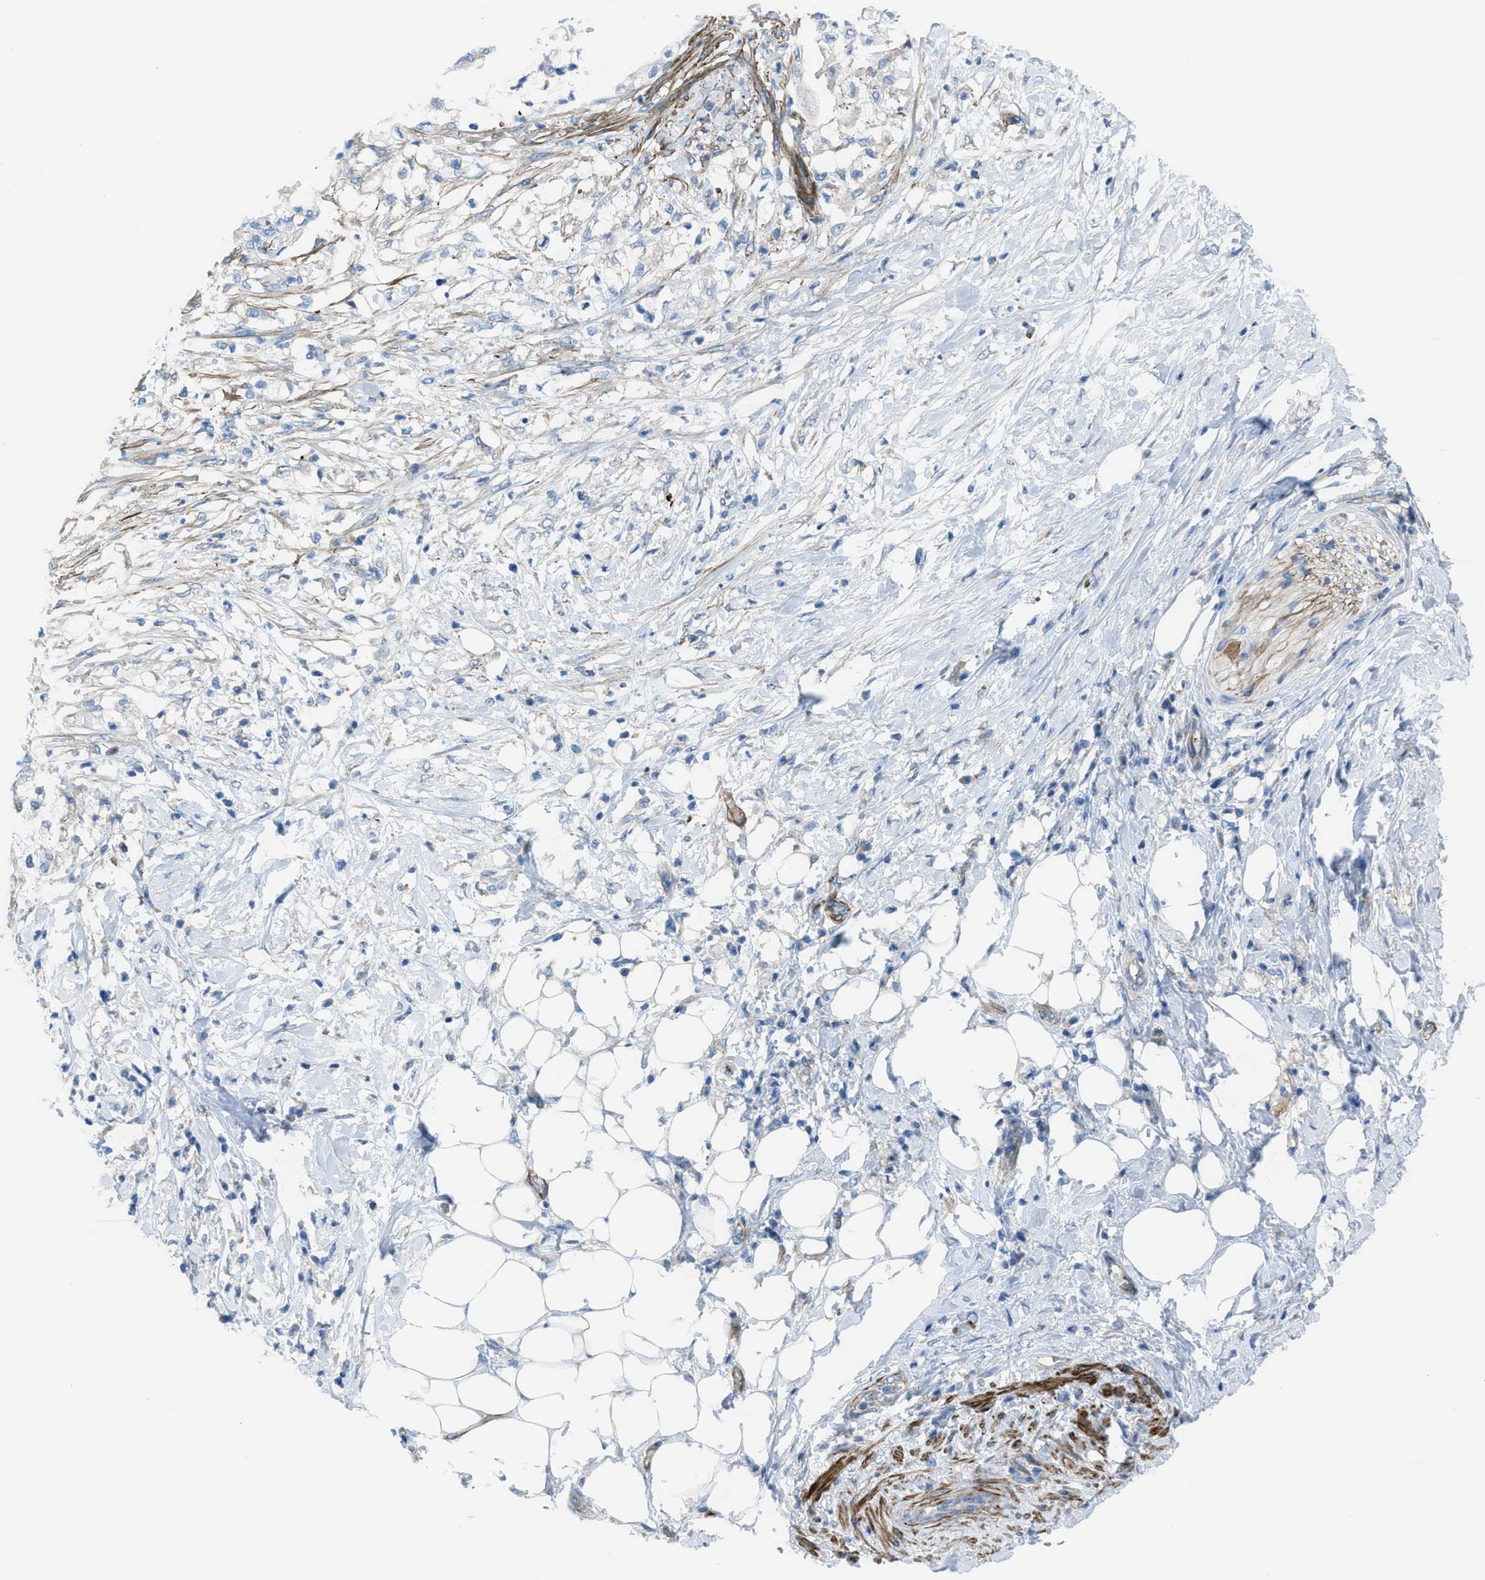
{"staining": {"intensity": "negative", "quantity": "none", "location": "none"}, "tissue": "pancreatic cancer", "cell_type": "Tumor cells", "image_type": "cancer", "snomed": [{"axis": "morphology", "description": "Normal tissue, NOS"}, {"axis": "morphology", "description": "Adenocarcinoma, NOS"}, {"axis": "topography", "description": "Pancreas"}, {"axis": "topography", "description": "Duodenum"}], "caption": "The photomicrograph reveals no significant staining in tumor cells of pancreatic adenocarcinoma.", "gene": "KCNH7", "patient": {"sex": "female", "age": 60}}